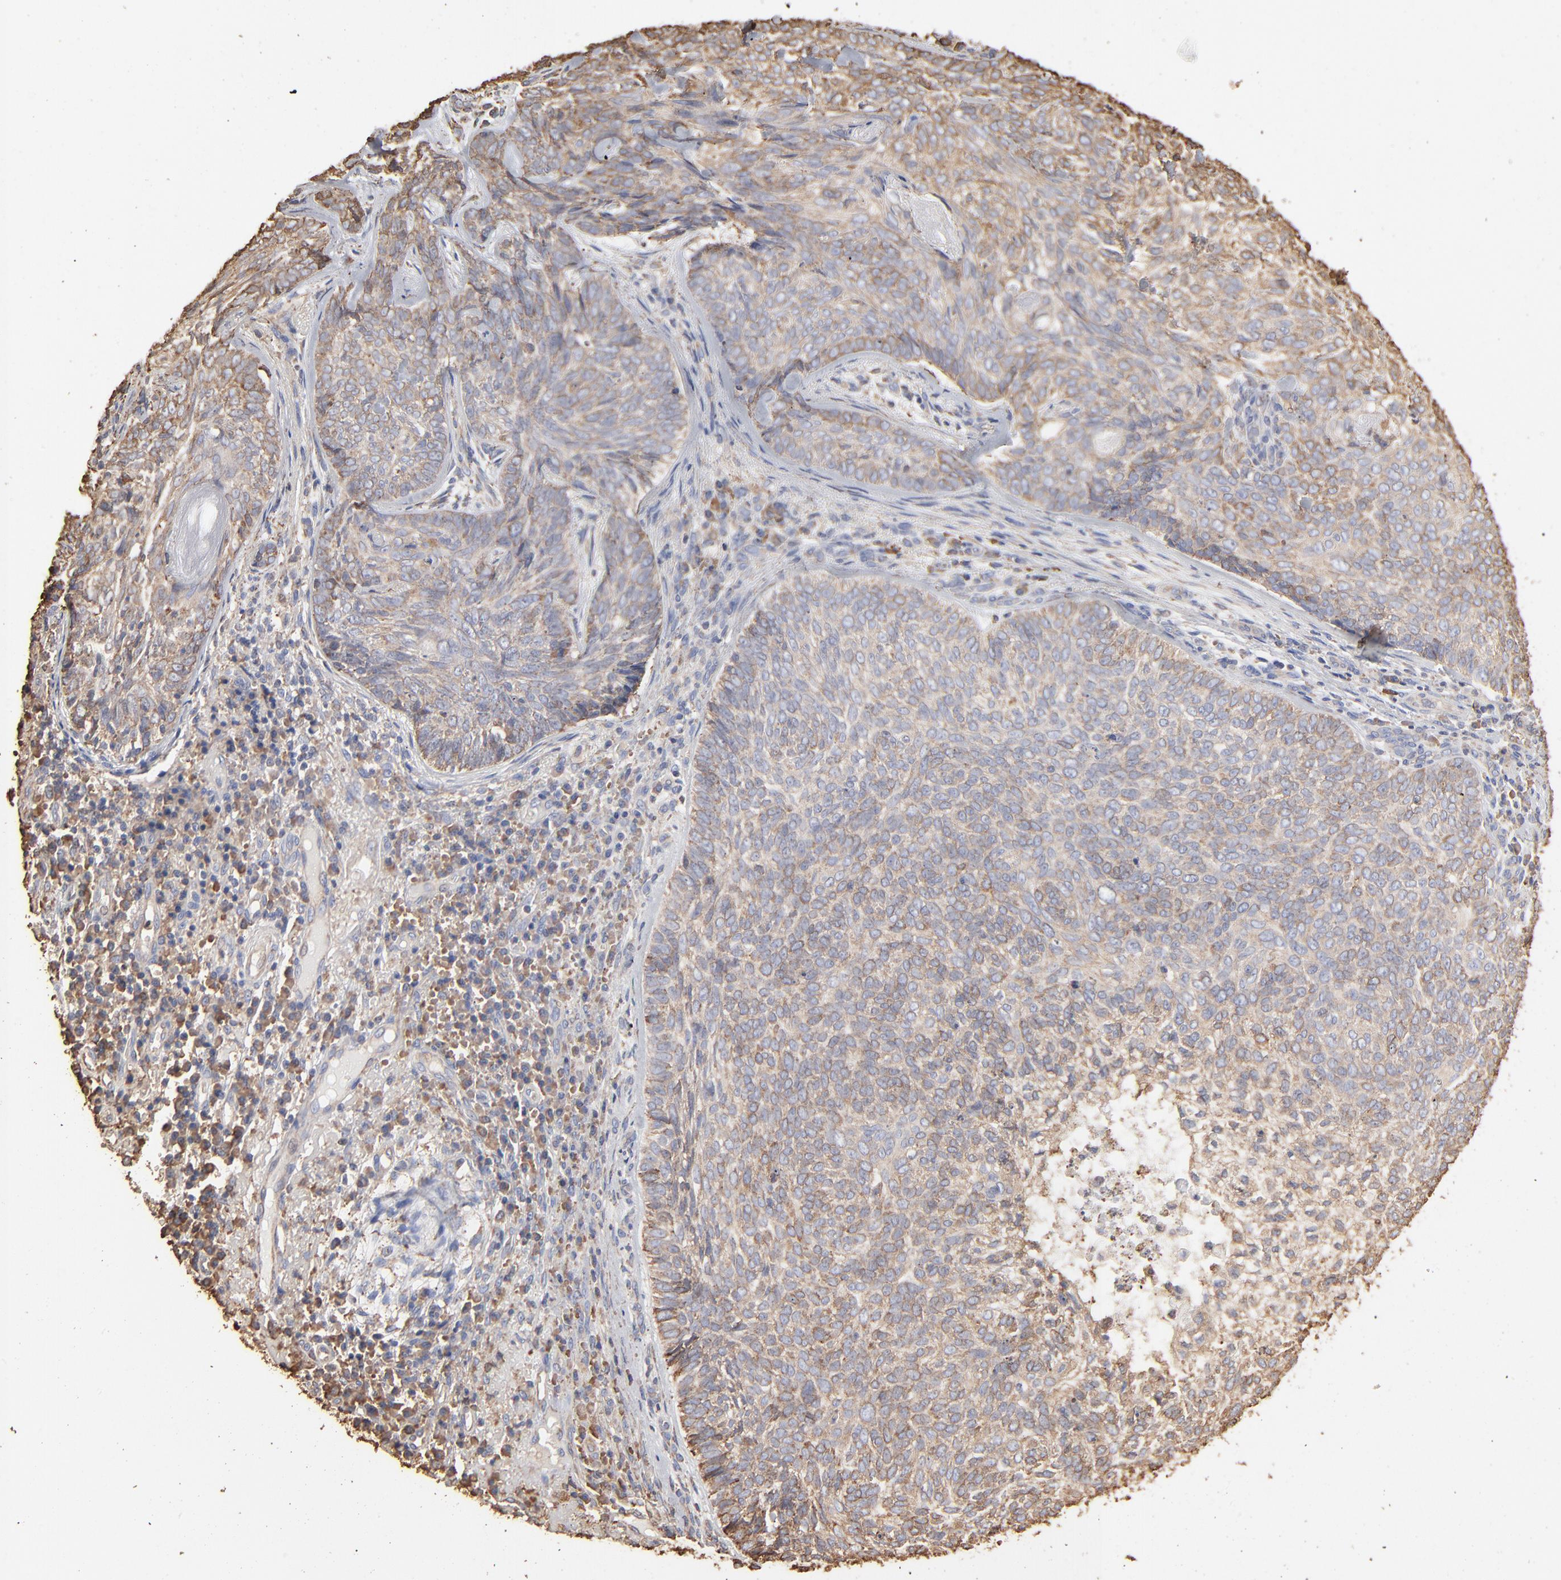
{"staining": {"intensity": "weak", "quantity": "<25%", "location": "cytoplasmic/membranous"}, "tissue": "skin cancer", "cell_type": "Tumor cells", "image_type": "cancer", "snomed": [{"axis": "morphology", "description": "Basal cell carcinoma"}, {"axis": "topography", "description": "Skin"}], "caption": "Immunohistochemical staining of skin cancer reveals no significant staining in tumor cells.", "gene": "PDIA3", "patient": {"sex": "male", "age": 72}}